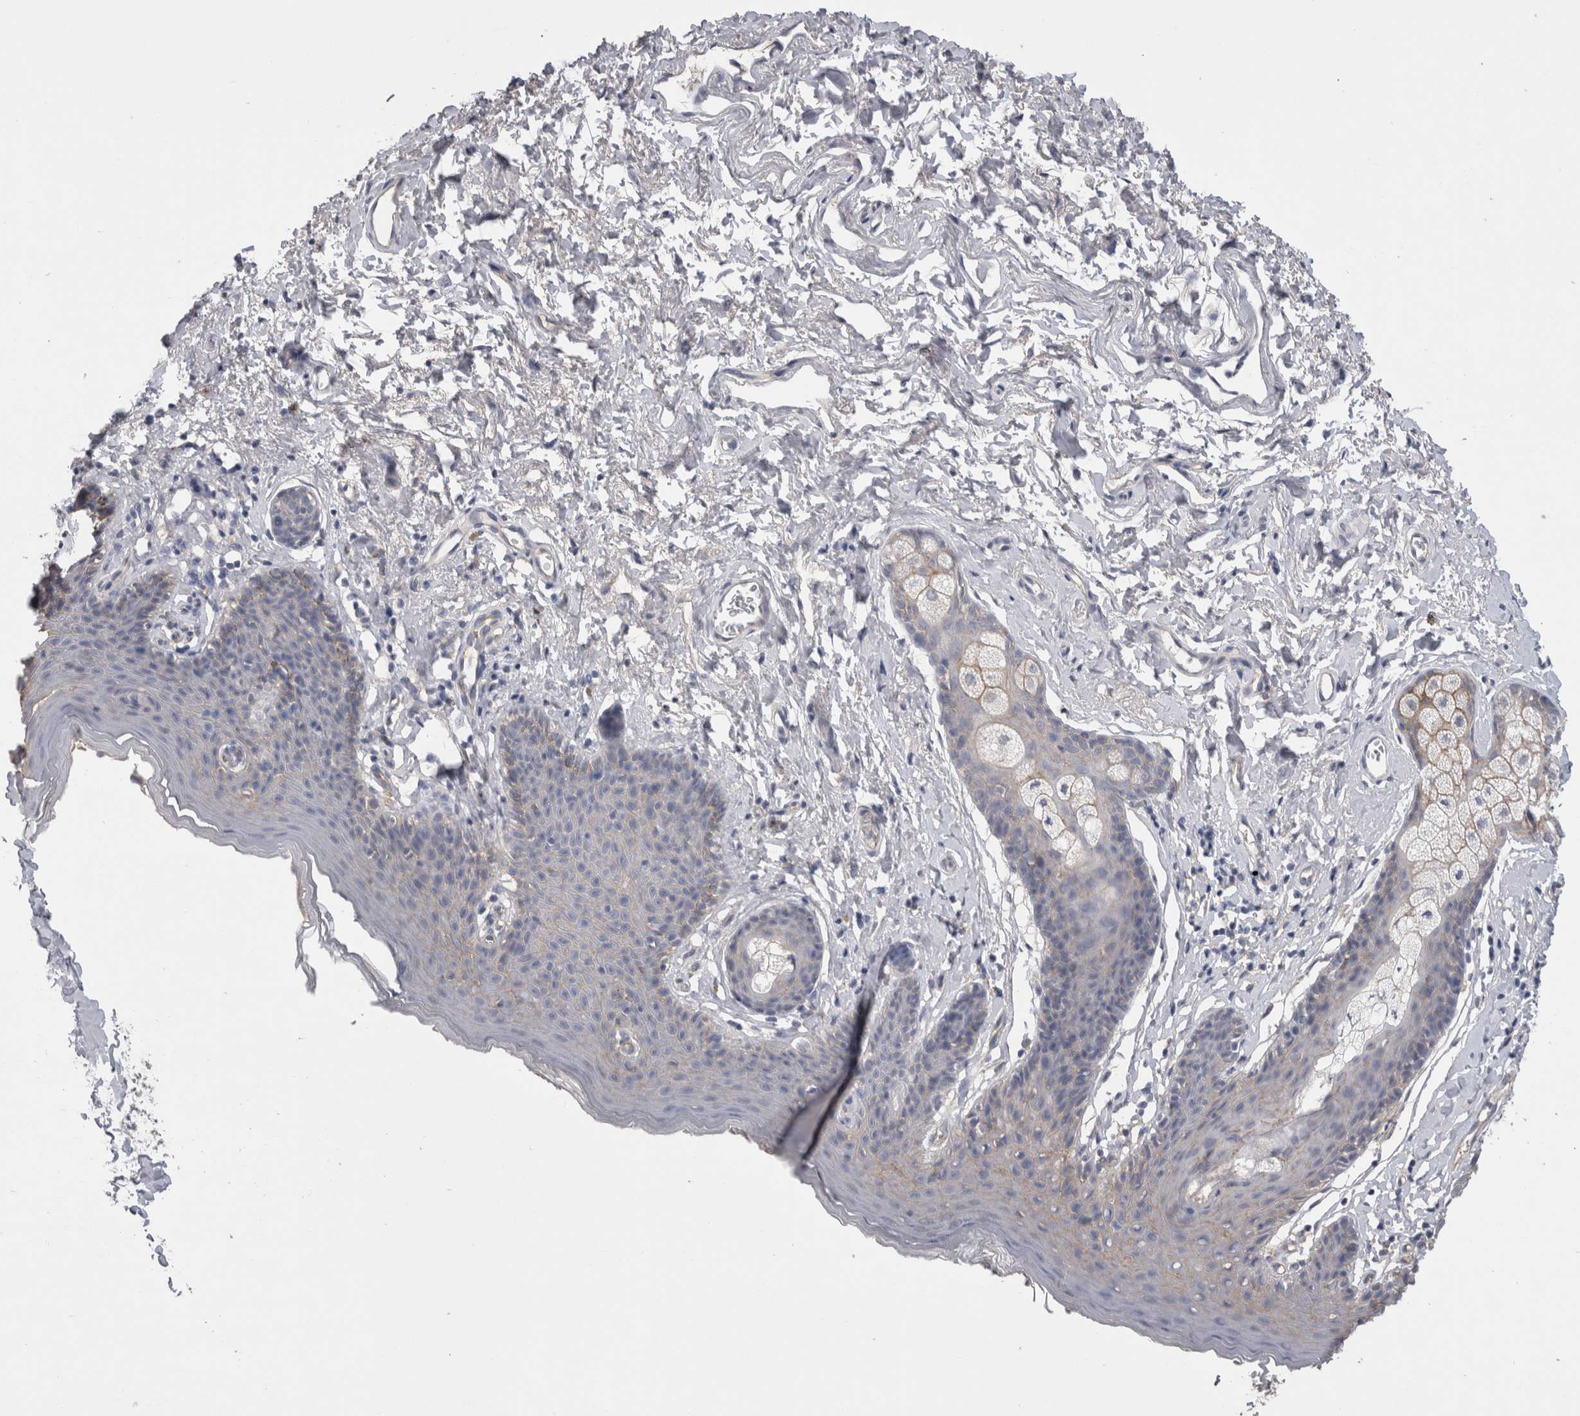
{"staining": {"intensity": "weak", "quantity": "<25%", "location": "cytoplasmic/membranous"}, "tissue": "skin", "cell_type": "Epidermal cells", "image_type": "normal", "snomed": [{"axis": "morphology", "description": "Normal tissue, NOS"}, {"axis": "topography", "description": "Vulva"}], "caption": "High power microscopy histopathology image of an immunohistochemistry (IHC) image of normal skin, revealing no significant expression in epidermal cells. (DAB immunohistochemistry with hematoxylin counter stain).", "gene": "NECTIN2", "patient": {"sex": "female", "age": 66}}